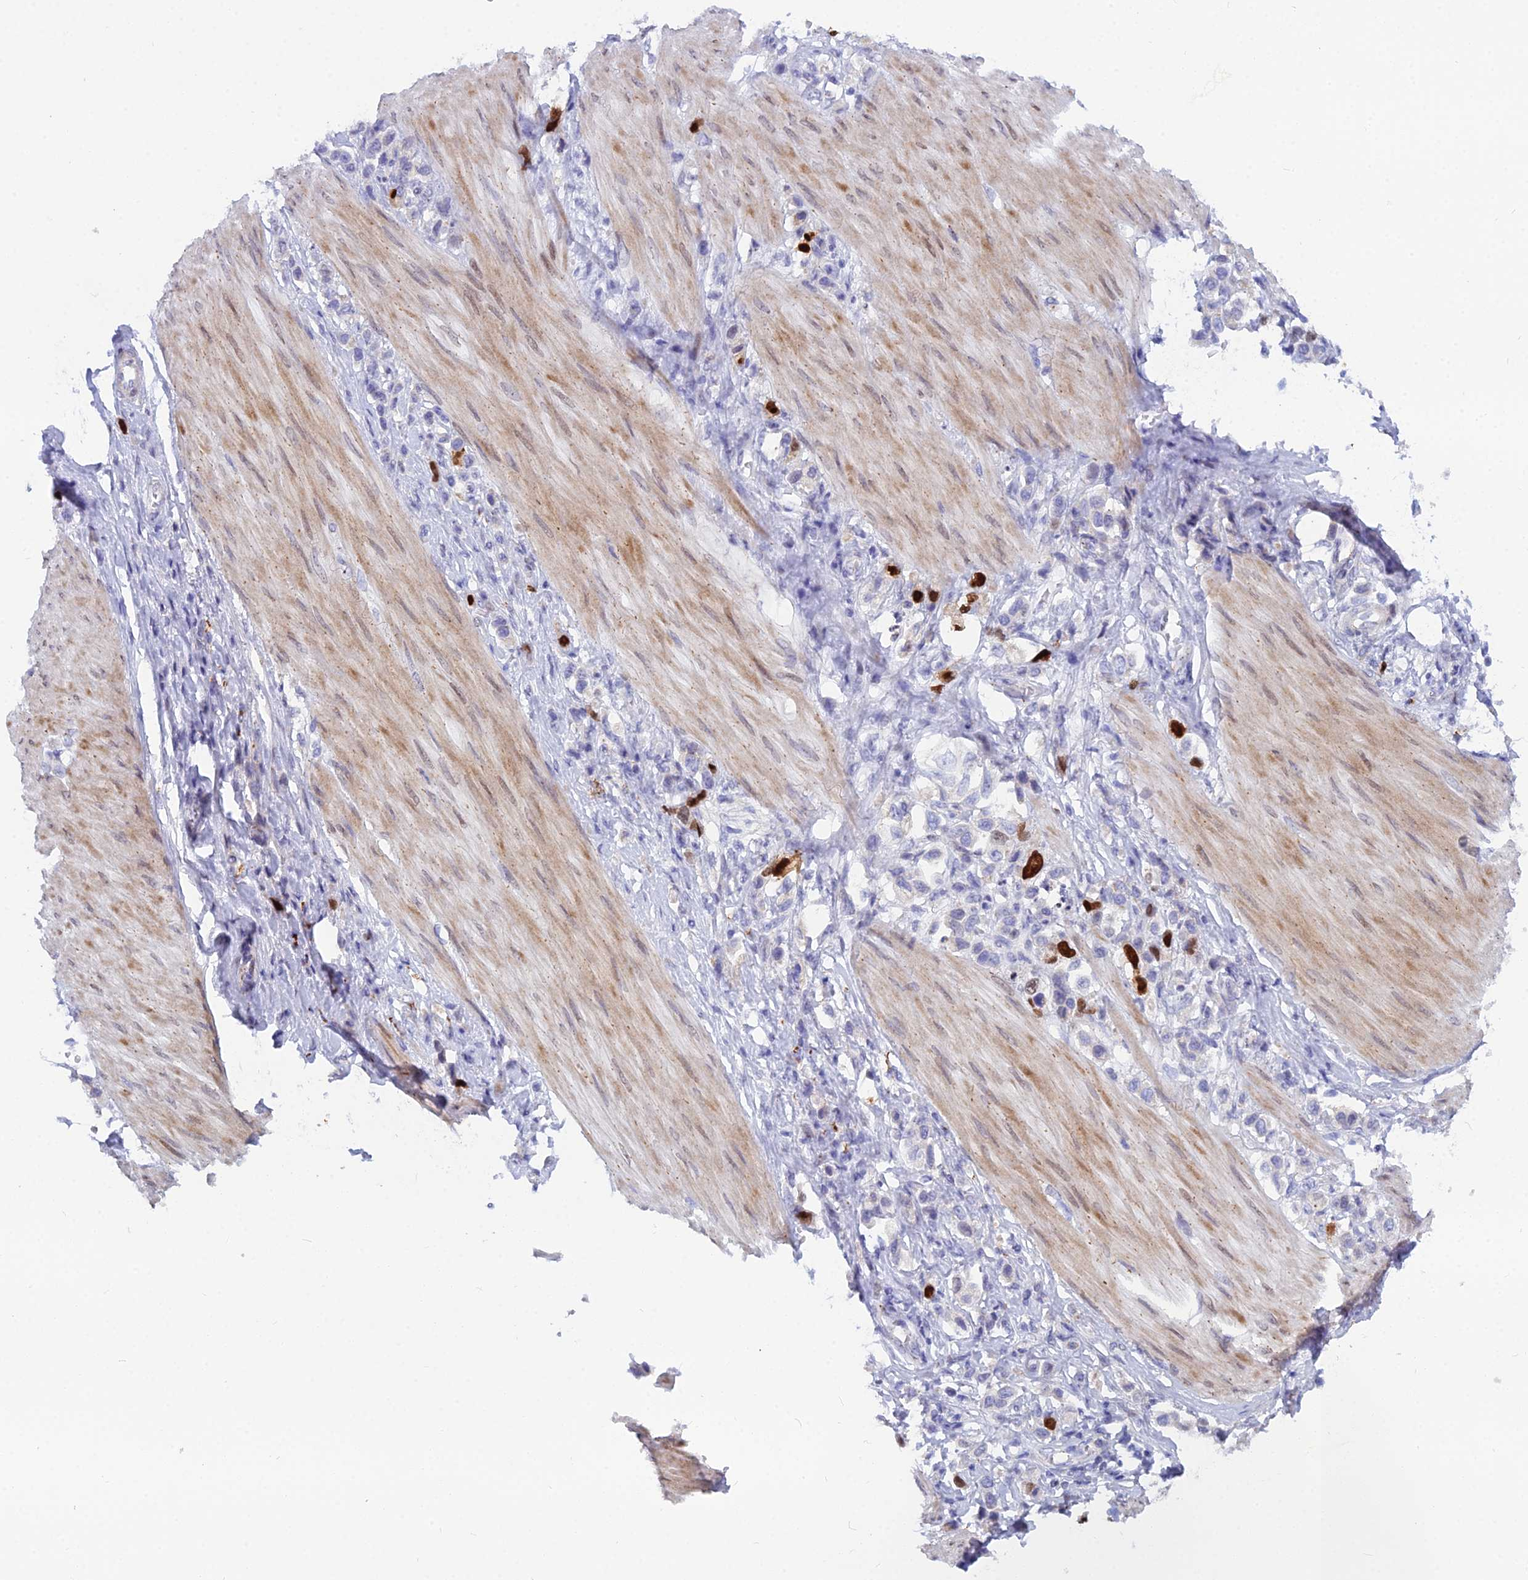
{"staining": {"intensity": "strong", "quantity": "<25%", "location": "nuclear"}, "tissue": "stomach cancer", "cell_type": "Tumor cells", "image_type": "cancer", "snomed": [{"axis": "morphology", "description": "Adenocarcinoma, NOS"}, {"axis": "topography", "description": "Stomach"}], "caption": "Protein staining exhibits strong nuclear staining in about <25% of tumor cells in adenocarcinoma (stomach).", "gene": "NUSAP1", "patient": {"sex": "female", "age": 65}}